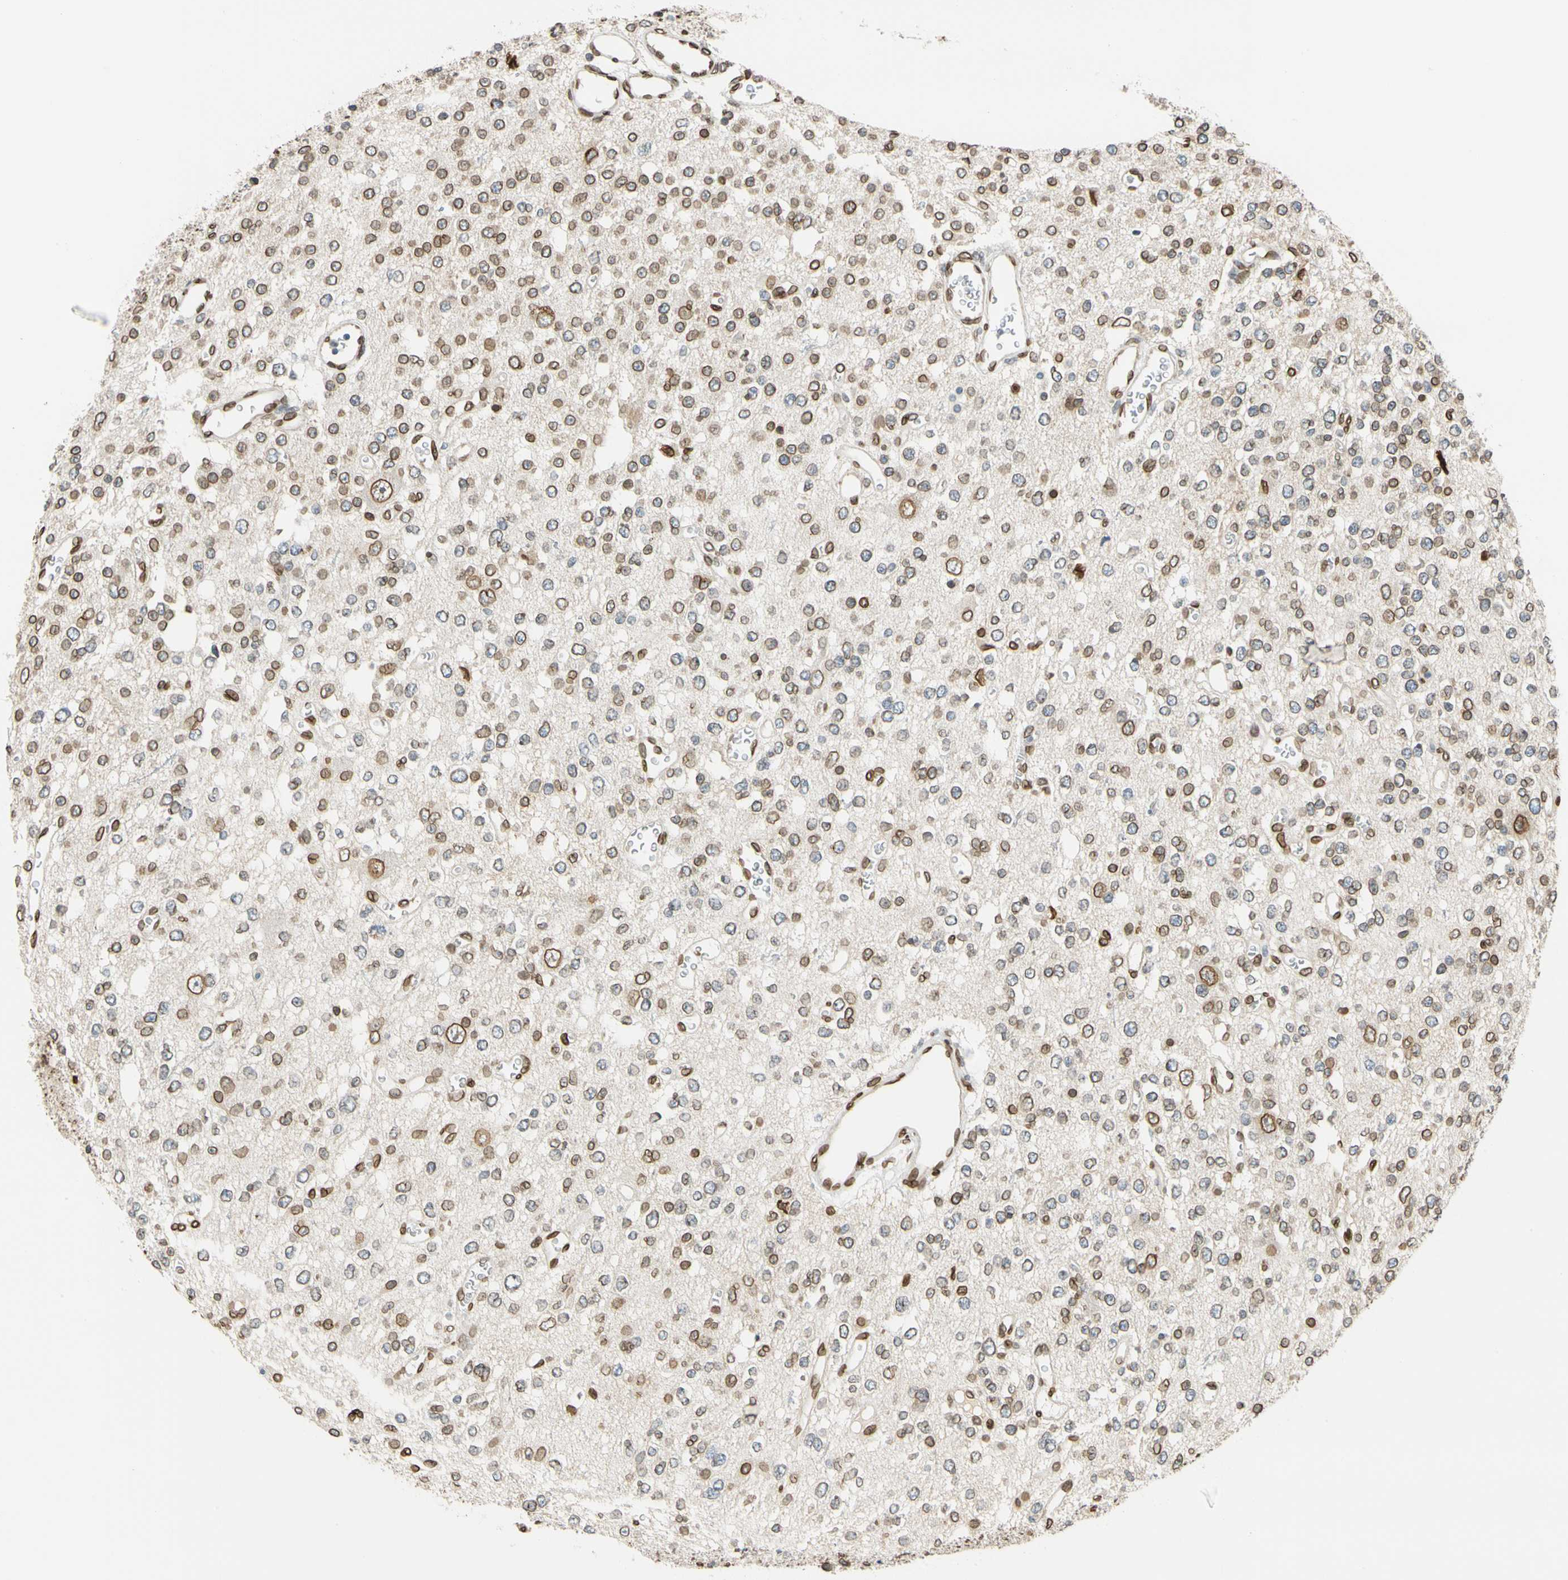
{"staining": {"intensity": "strong", "quantity": ">75%", "location": "cytoplasmic/membranous,nuclear"}, "tissue": "glioma", "cell_type": "Tumor cells", "image_type": "cancer", "snomed": [{"axis": "morphology", "description": "Glioma, malignant, Low grade"}, {"axis": "topography", "description": "Brain"}], "caption": "Immunohistochemistry (IHC) (DAB (3,3'-diaminobenzidine)) staining of glioma displays strong cytoplasmic/membranous and nuclear protein staining in about >75% of tumor cells.", "gene": "SUN1", "patient": {"sex": "male", "age": 38}}